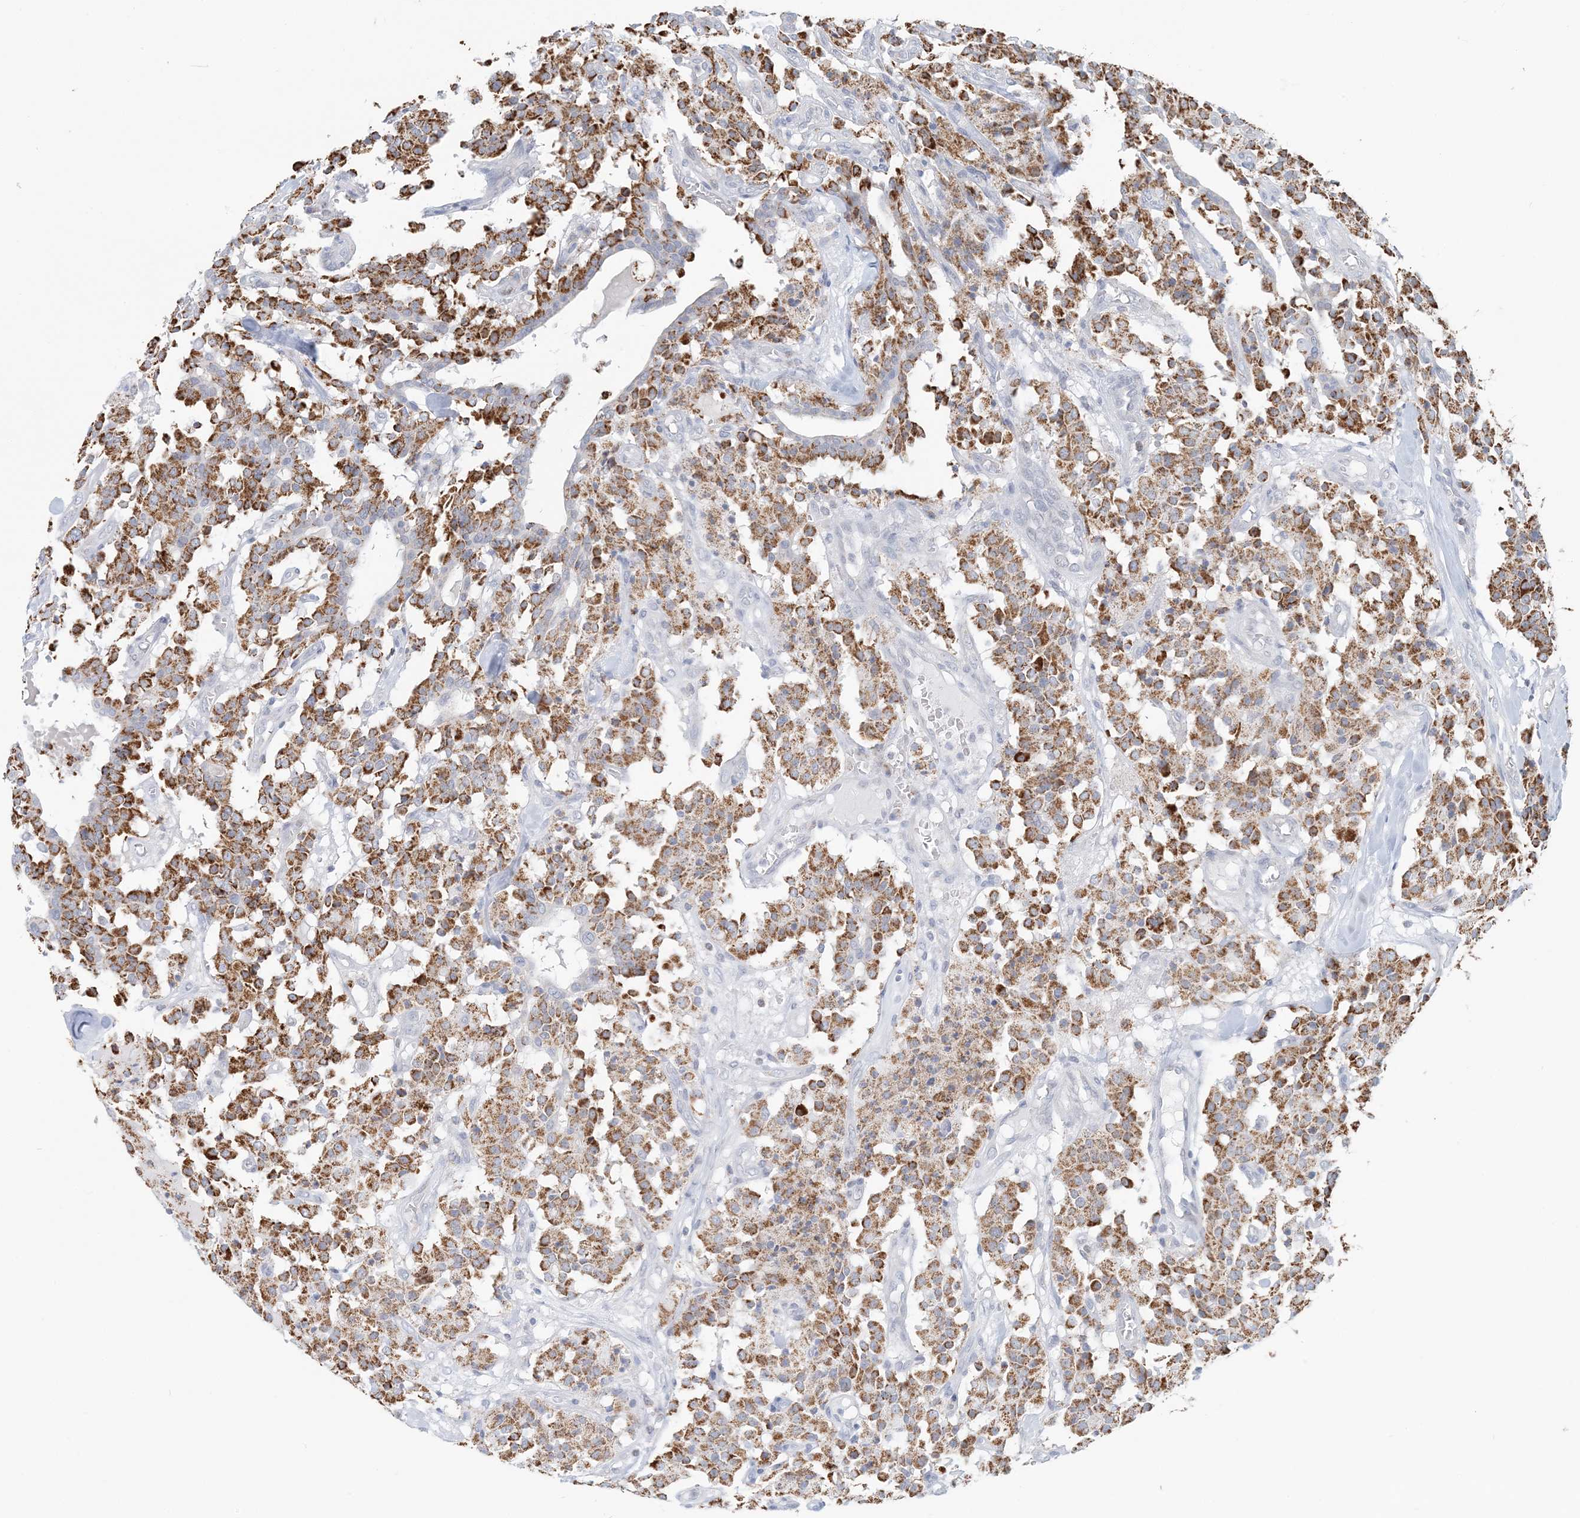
{"staining": {"intensity": "strong", "quantity": ">75%", "location": "cytoplasmic/membranous"}, "tissue": "carcinoid", "cell_type": "Tumor cells", "image_type": "cancer", "snomed": [{"axis": "morphology", "description": "Carcinoid, malignant, NOS"}, {"axis": "topography", "description": "Lung"}], "caption": "Tumor cells demonstrate high levels of strong cytoplasmic/membranous staining in approximately >75% of cells in malignant carcinoid.", "gene": "BDH1", "patient": {"sex": "male", "age": 30}}